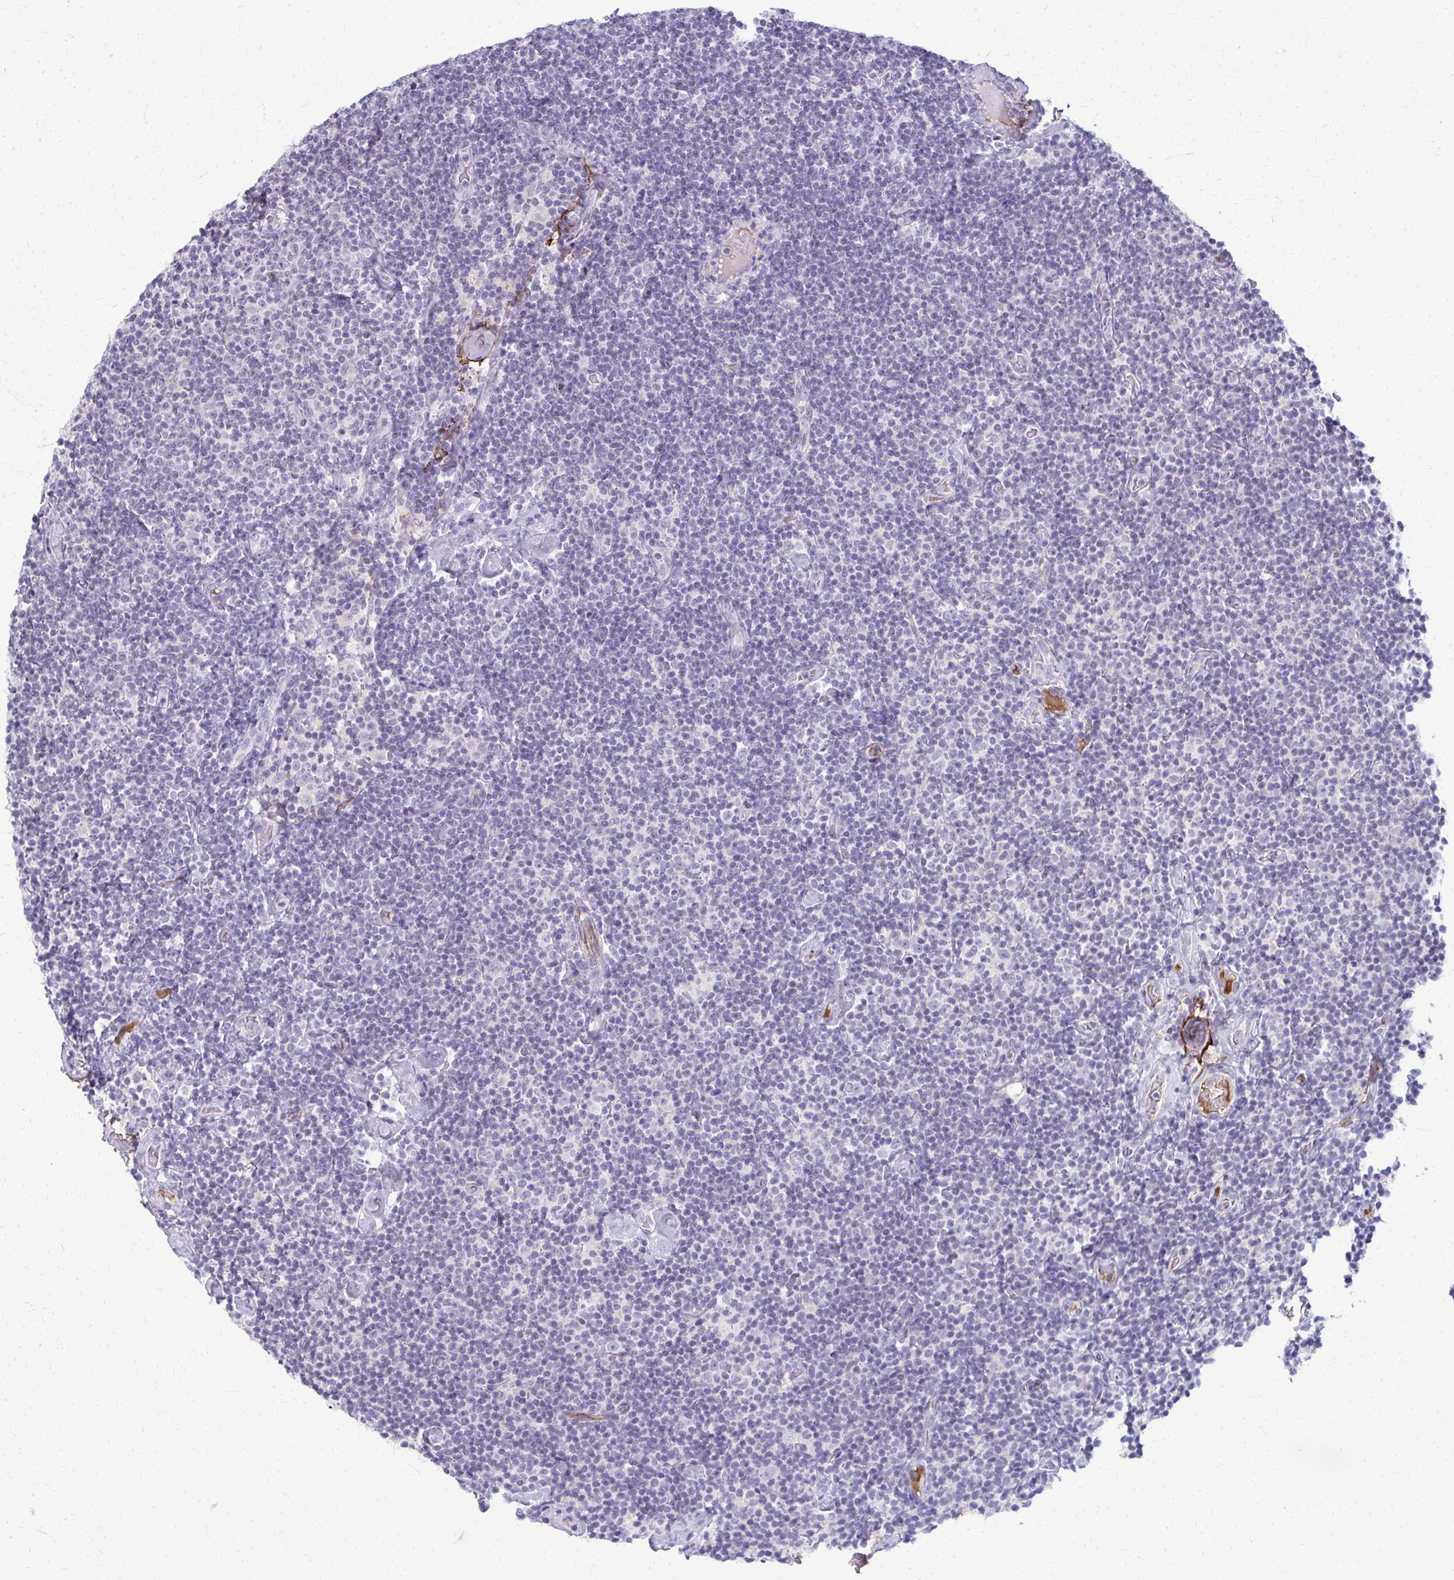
{"staining": {"intensity": "negative", "quantity": "none", "location": "none"}, "tissue": "lymphoma", "cell_type": "Tumor cells", "image_type": "cancer", "snomed": [{"axis": "morphology", "description": "Malignant lymphoma, non-Hodgkin's type, Low grade"}, {"axis": "topography", "description": "Lymph node"}], "caption": "Photomicrograph shows no protein positivity in tumor cells of lymphoma tissue.", "gene": "ADIPOQ", "patient": {"sex": "male", "age": 81}}